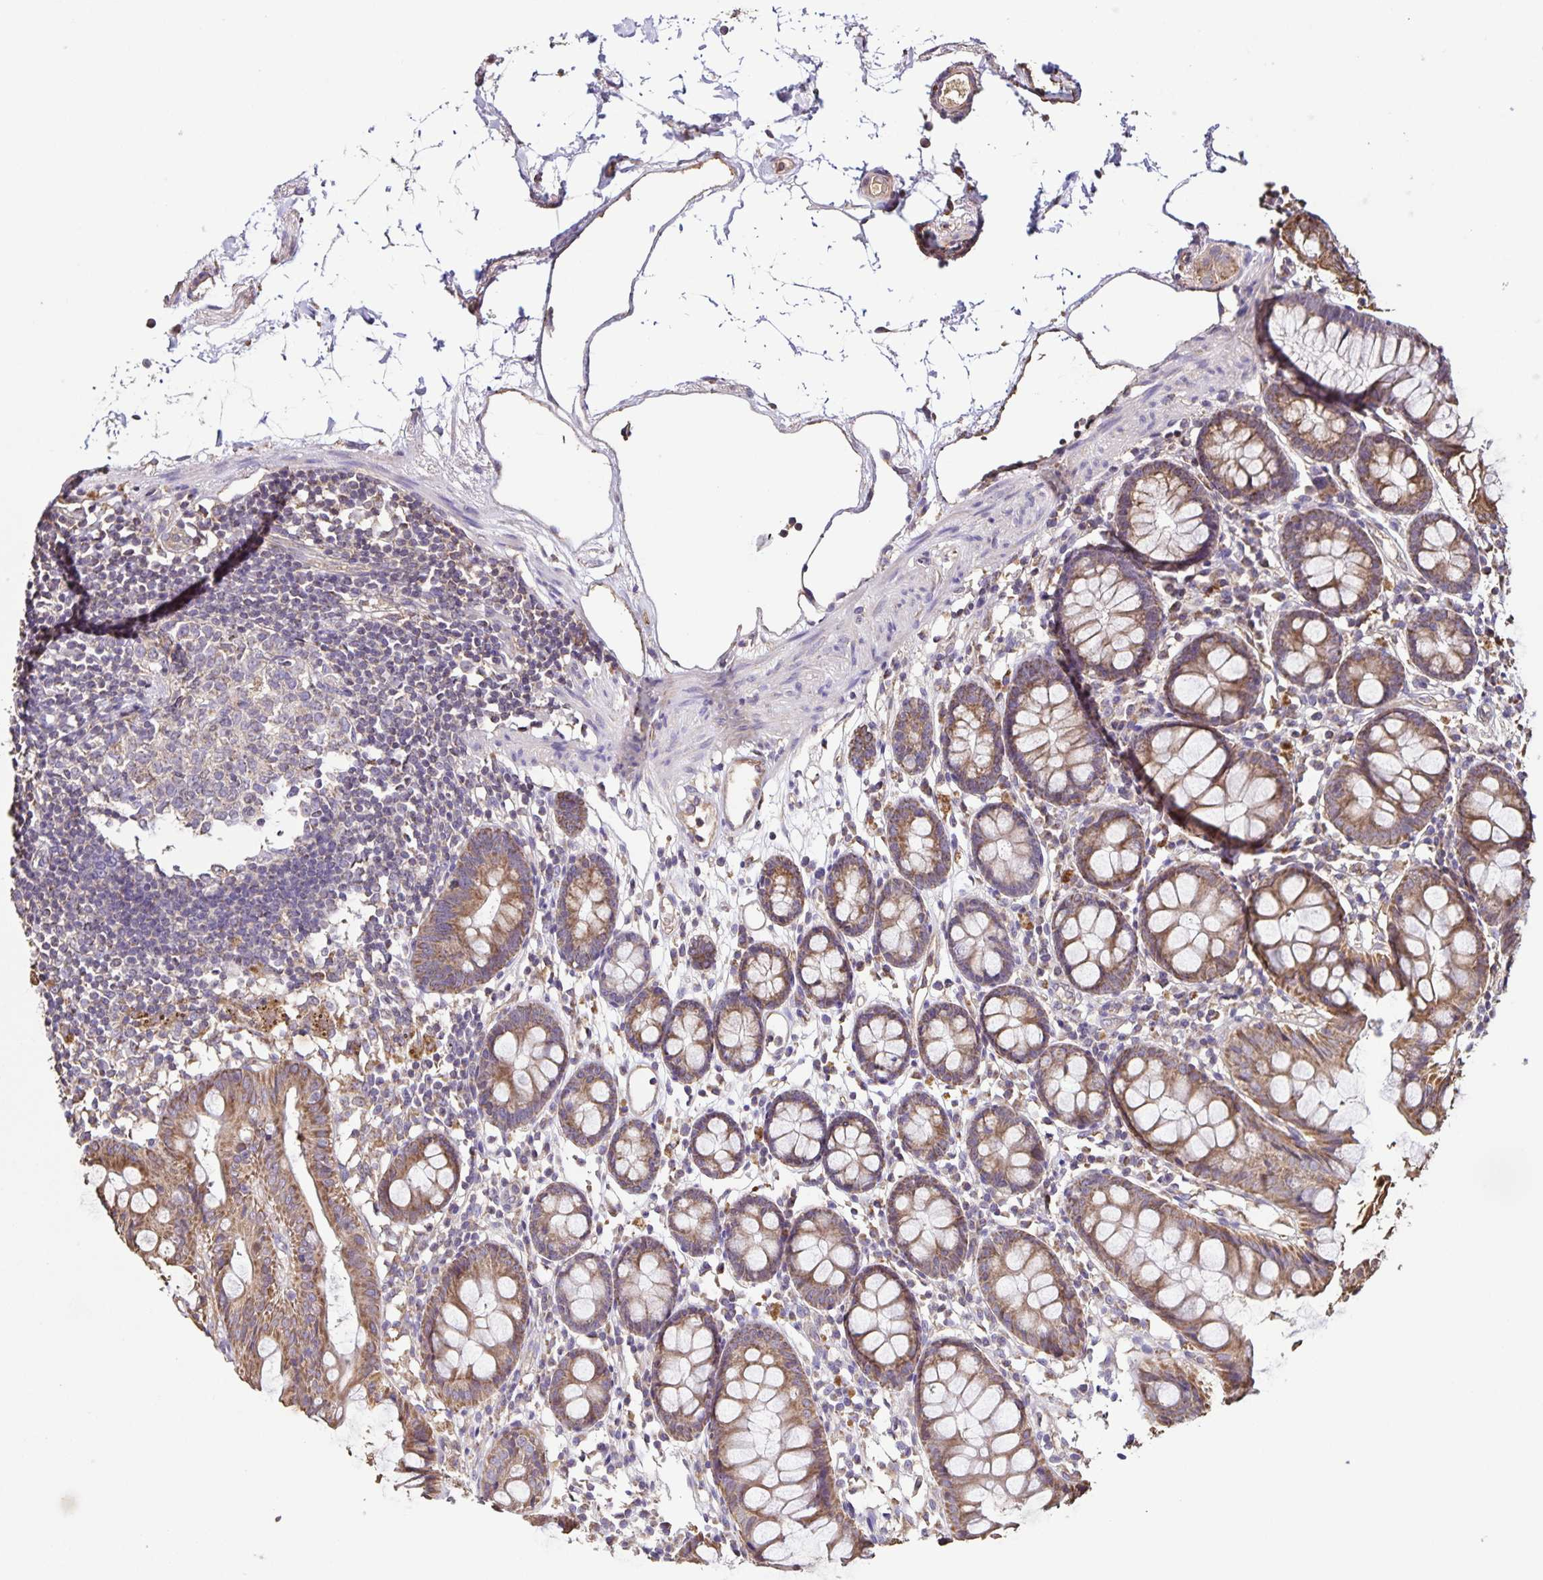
{"staining": {"intensity": "weak", "quantity": "25%-75%", "location": "cytoplasmic/membranous"}, "tissue": "colon", "cell_type": "Endothelial cells", "image_type": "normal", "snomed": [{"axis": "morphology", "description": "Normal tissue, NOS"}, {"axis": "topography", "description": "Colon"}], "caption": "Brown immunohistochemical staining in benign human colon exhibits weak cytoplasmic/membranous staining in about 25%-75% of endothelial cells.", "gene": "MAN1A1", "patient": {"sex": "female", "age": 84}}